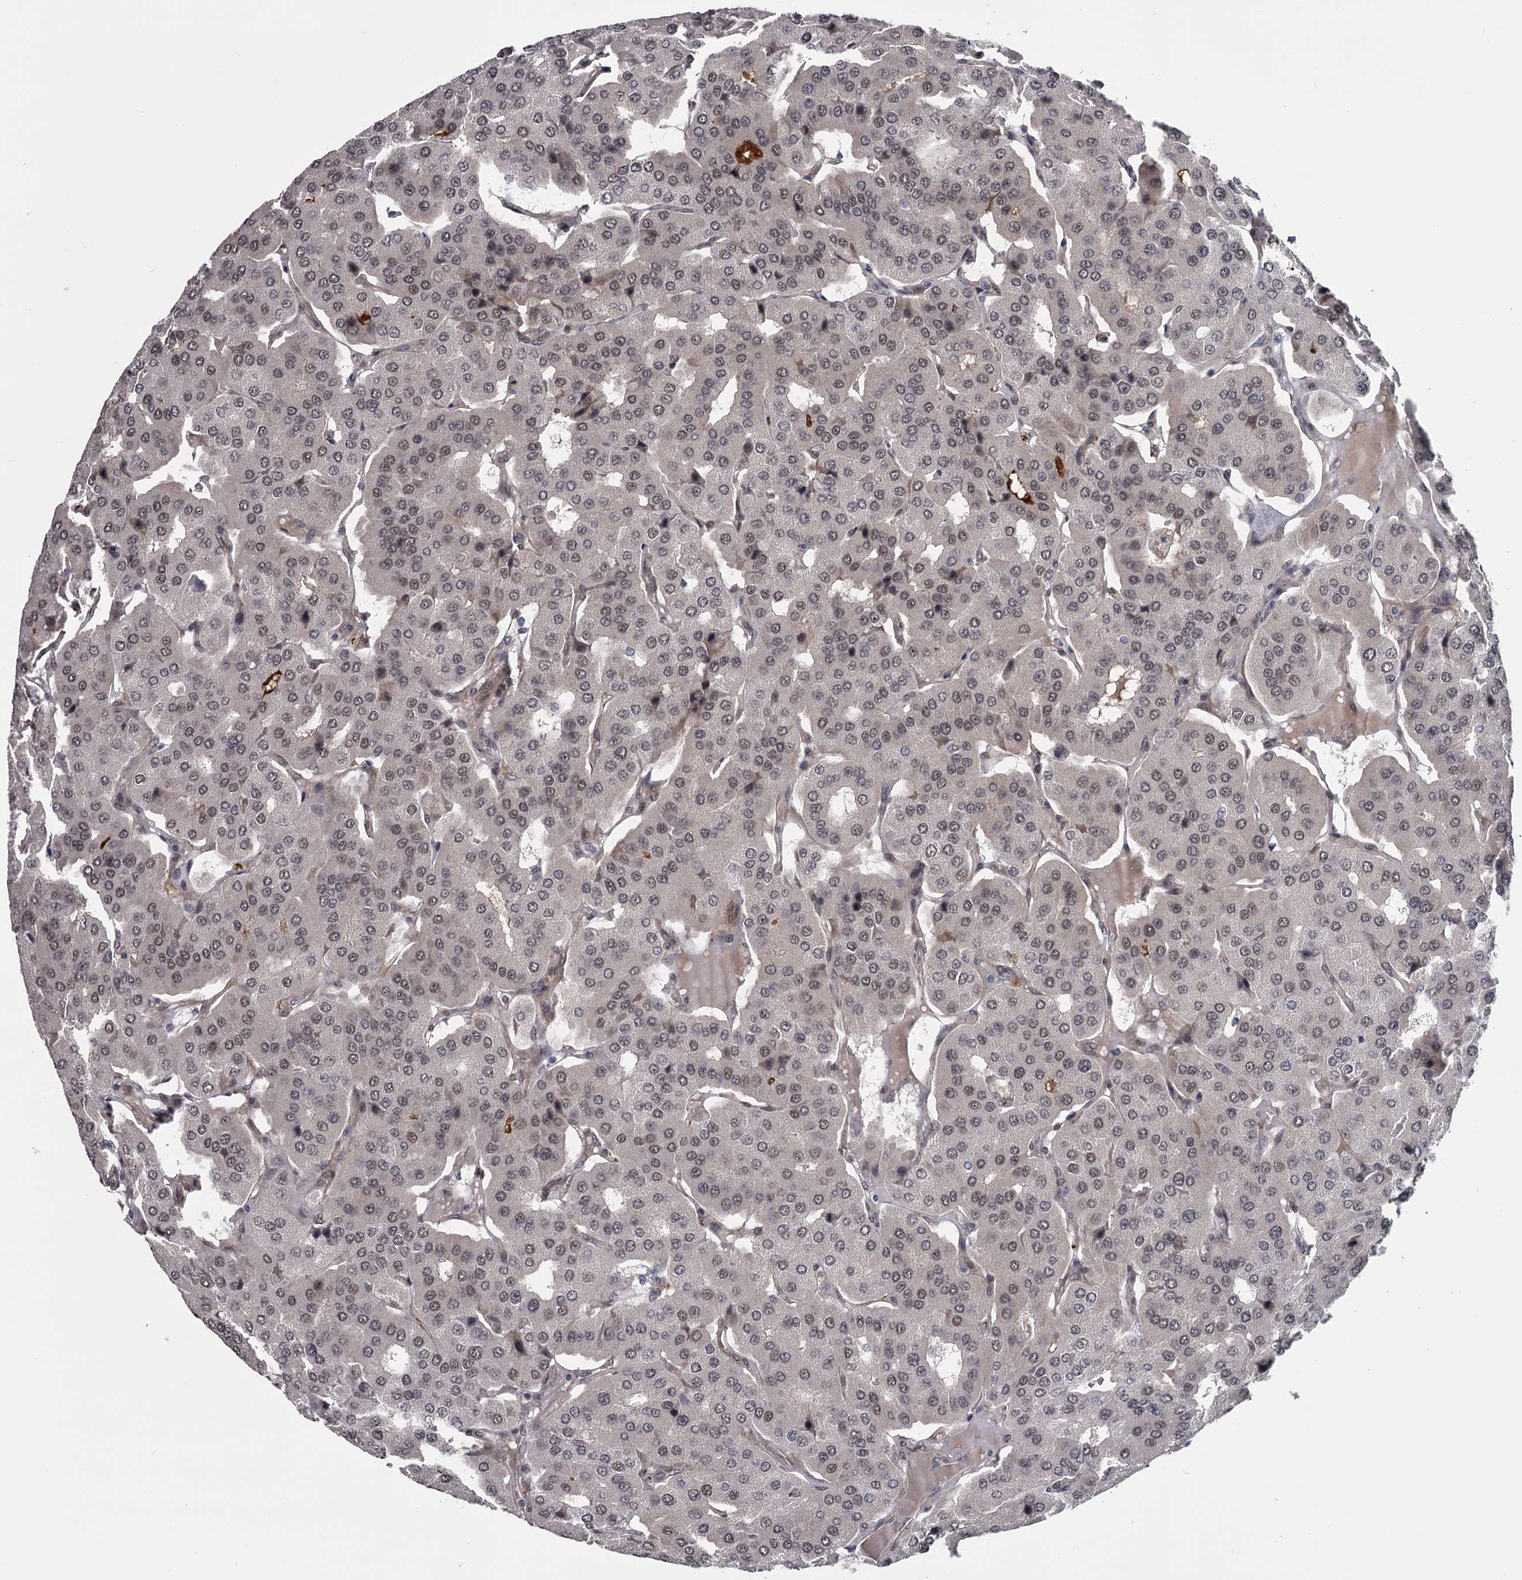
{"staining": {"intensity": "weak", "quantity": ">75%", "location": "nuclear"}, "tissue": "parathyroid gland", "cell_type": "Glandular cells", "image_type": "normal", "snomed": [{"axis": "morphology", "description": "Normal tissue, NOS"}, {"axis": "morphology", "description": "Adenoma, NOS"}, {"axis": "topography", "description": "Parathyroid gland"}], "caption": "Weak nuclear positivity for a protein is present in about >75% of glandular cells of unremarkable parathyroid gland using immunohistochemistry (IHC).", "gene": "PRPF40B", "patient": {"sex": "female", "age": 86}}